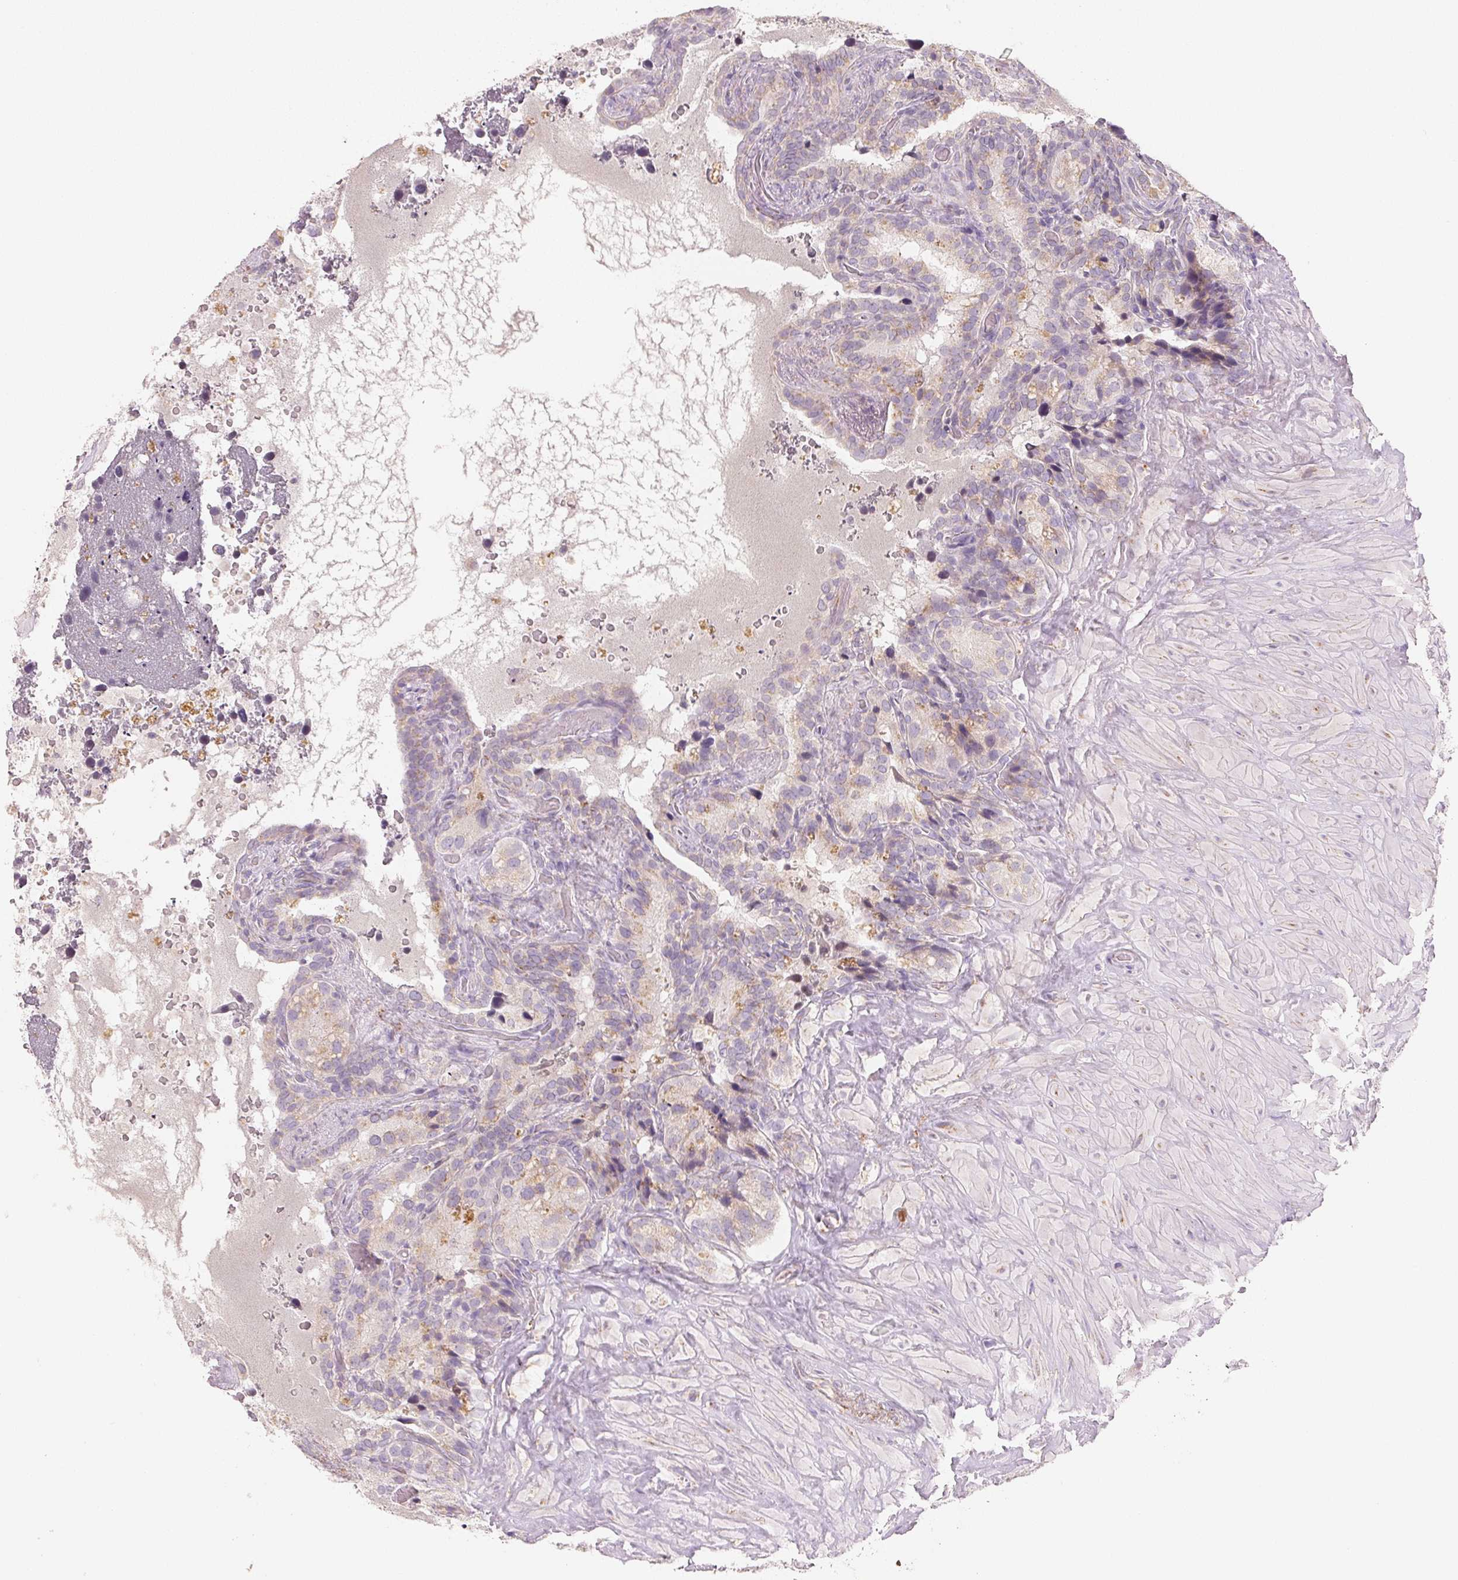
{"staining": {"intensity": "weak", "quantity": "25%-75%", "location": "cytoplasmic/membranous"}, "tissue": "seminal vesicle", "cell_type": "Glandular cells", "image_type": "normal", "snomed": [{"axis": "morphology", "description": "Normal tissue, NOS"}, {"axis": "topography", "description": "Seminal veicle"}], "caption": "Seminal vesicle stained with immunohistochemistry (IHC) demonstrates weak cytoplasmic/membranous positivity in about 25%-75% of glandular cells. (Stains: DAB (3,3'-diaminobenzidine) in brown, nuclei in blue, Microscopy: brightfield microscopy at high magnification).", "gene": "RMDN2", "patient": {"sex": "male", "age": 60}}